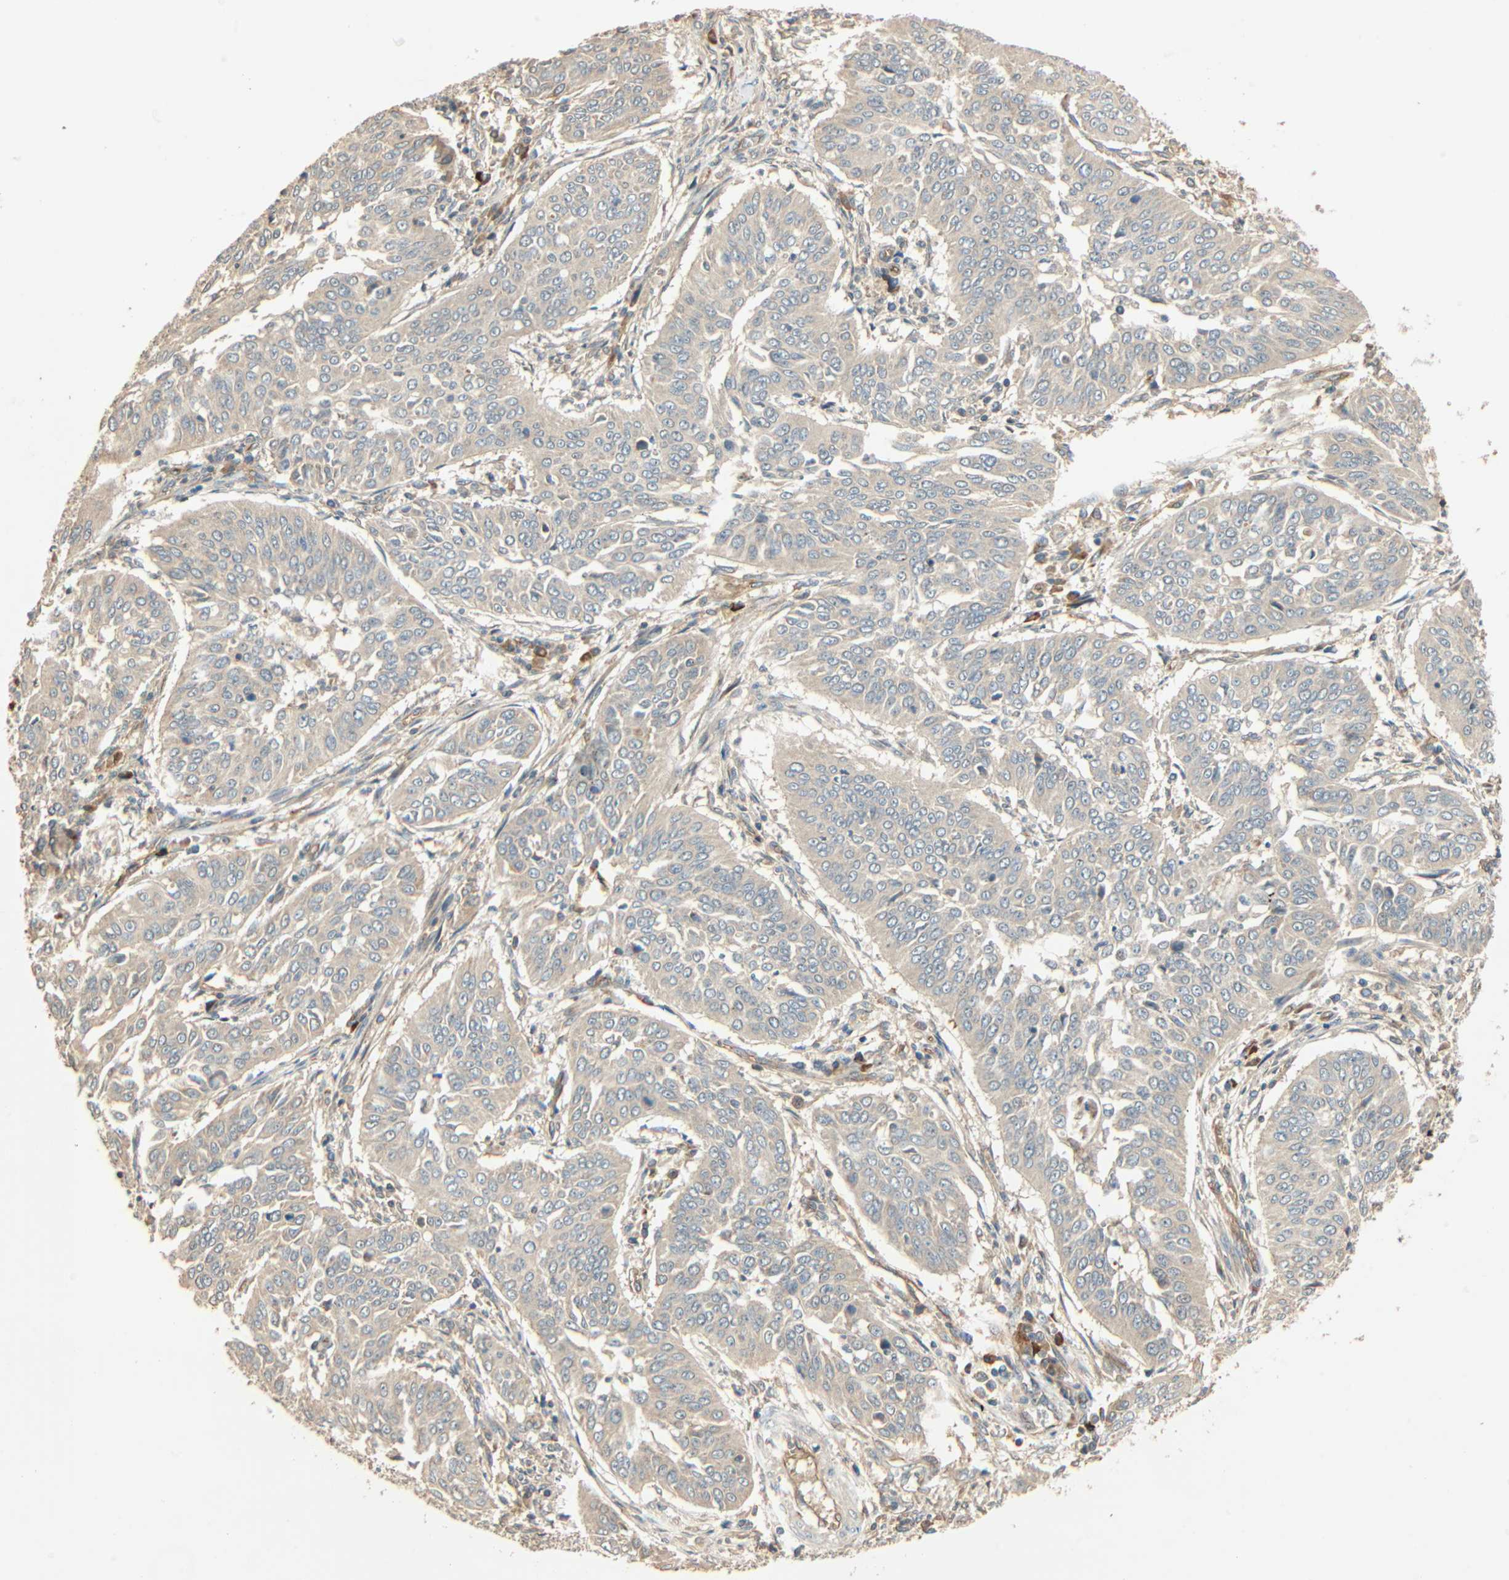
{"staining": {"intensity": "negative", "quantity": "none", "location": "none"}, "tissue": "cervical cancer", "cell_type": "Tumor cells", "image_type": "cancer", "snomed": [{"axis": "morphology", "description": "Normal tissue, NOS"}, {"axis": "morphology", "description": "Squamous cell carcinoma, NOS"}, {"axis": "topography", "description": "Cervix"}], "caption": "The micrograph exhibits no staining of tumor cells in squamous cell carcinoma (cervical).", "gene": "GALK1", "patient": {"sex": "female", "age": 39}}